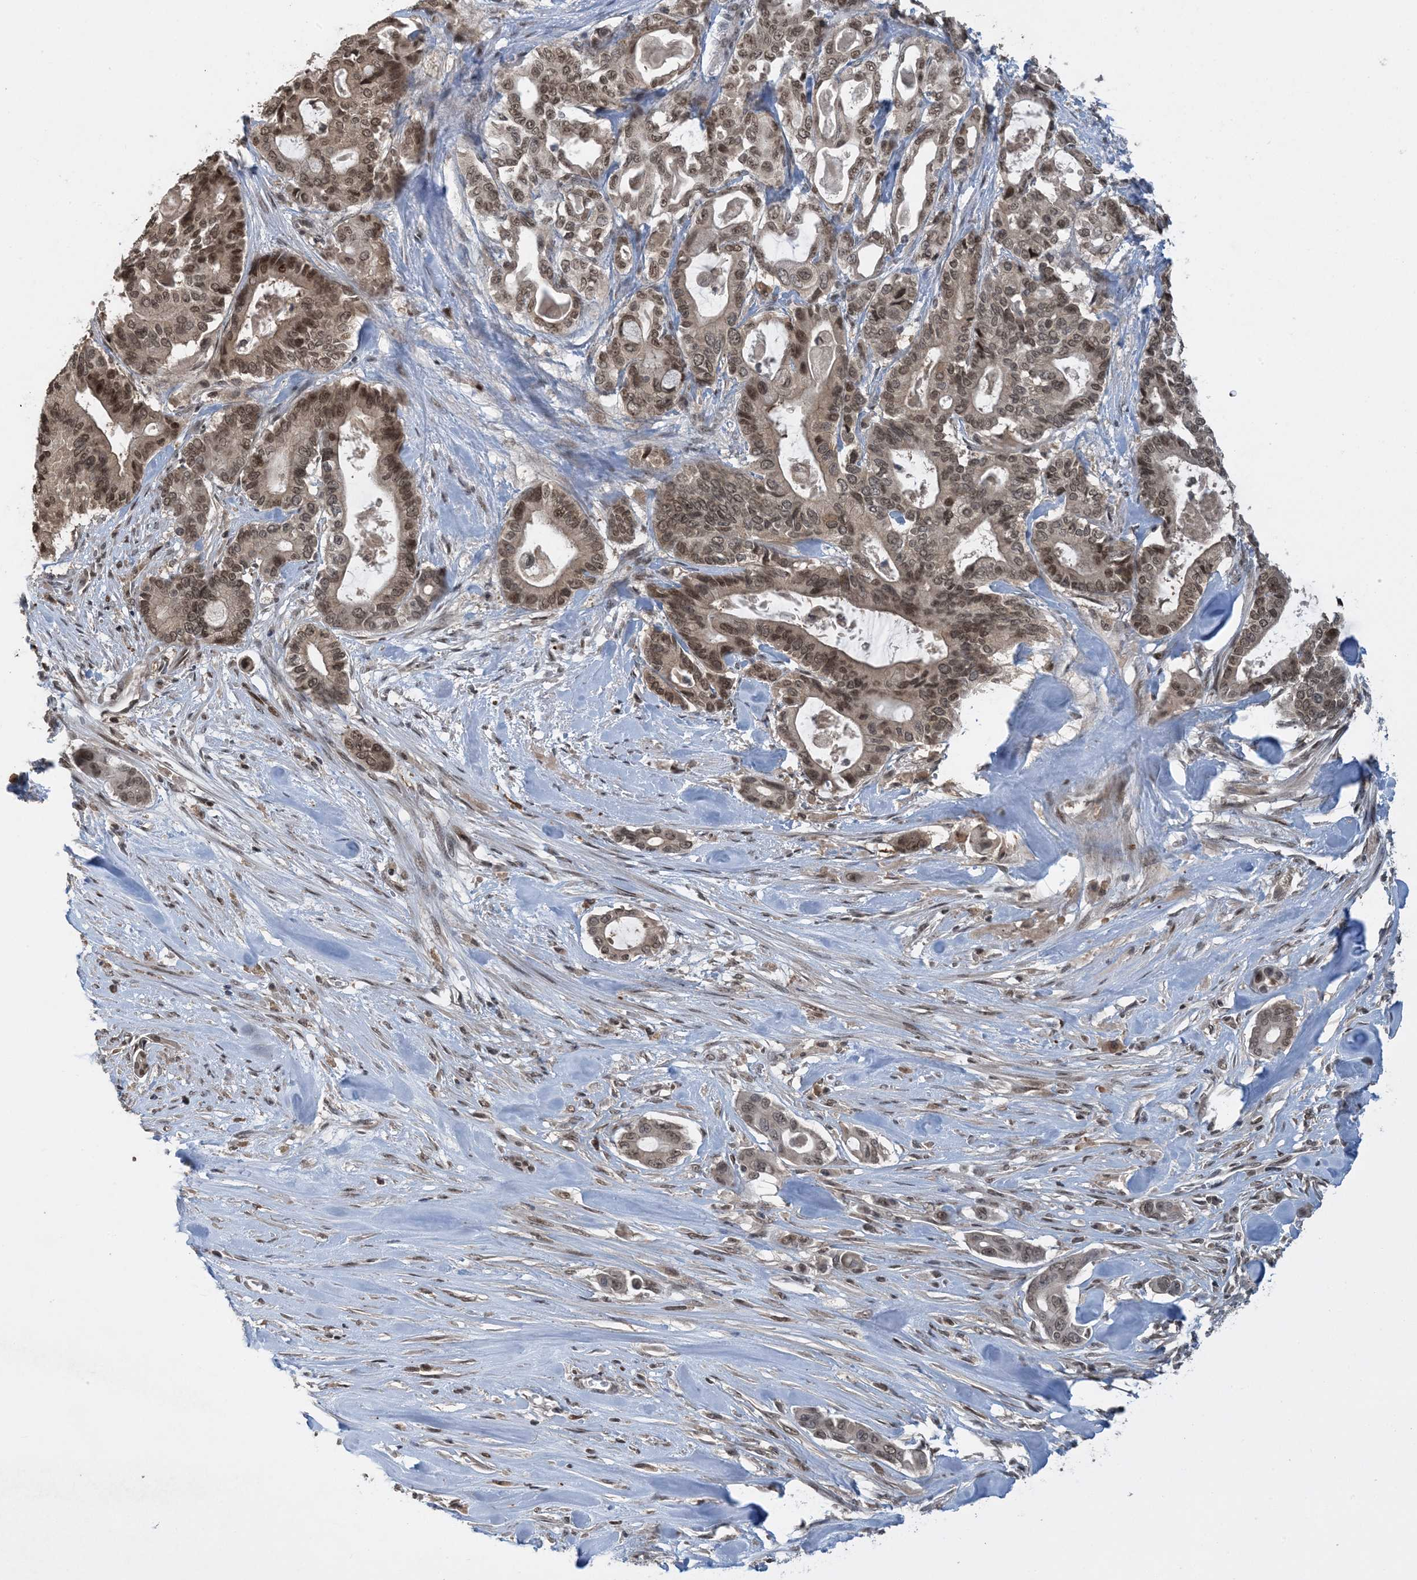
{"staining": {"intensity": "moderate", "quantity": ">75%", "location": "nuclear"}, "tissue": "pancreatic cancer", "cell_type": "Tumor cells", "image_type": "cancer", "snomed": [{"axis": "morphology", "description": "Adenocarcinoma, NOS"}, {"axis": "topography", "description": "Pancreas"}], "caption": "Immunohistochemical staining of pancreatic adenocarcinoma exhibits medium levels of moderate nuclear protein expression in about >75% of tumor cells.", "gene": "ACYP2", "patient": {"sex": "male", "age": 63}}